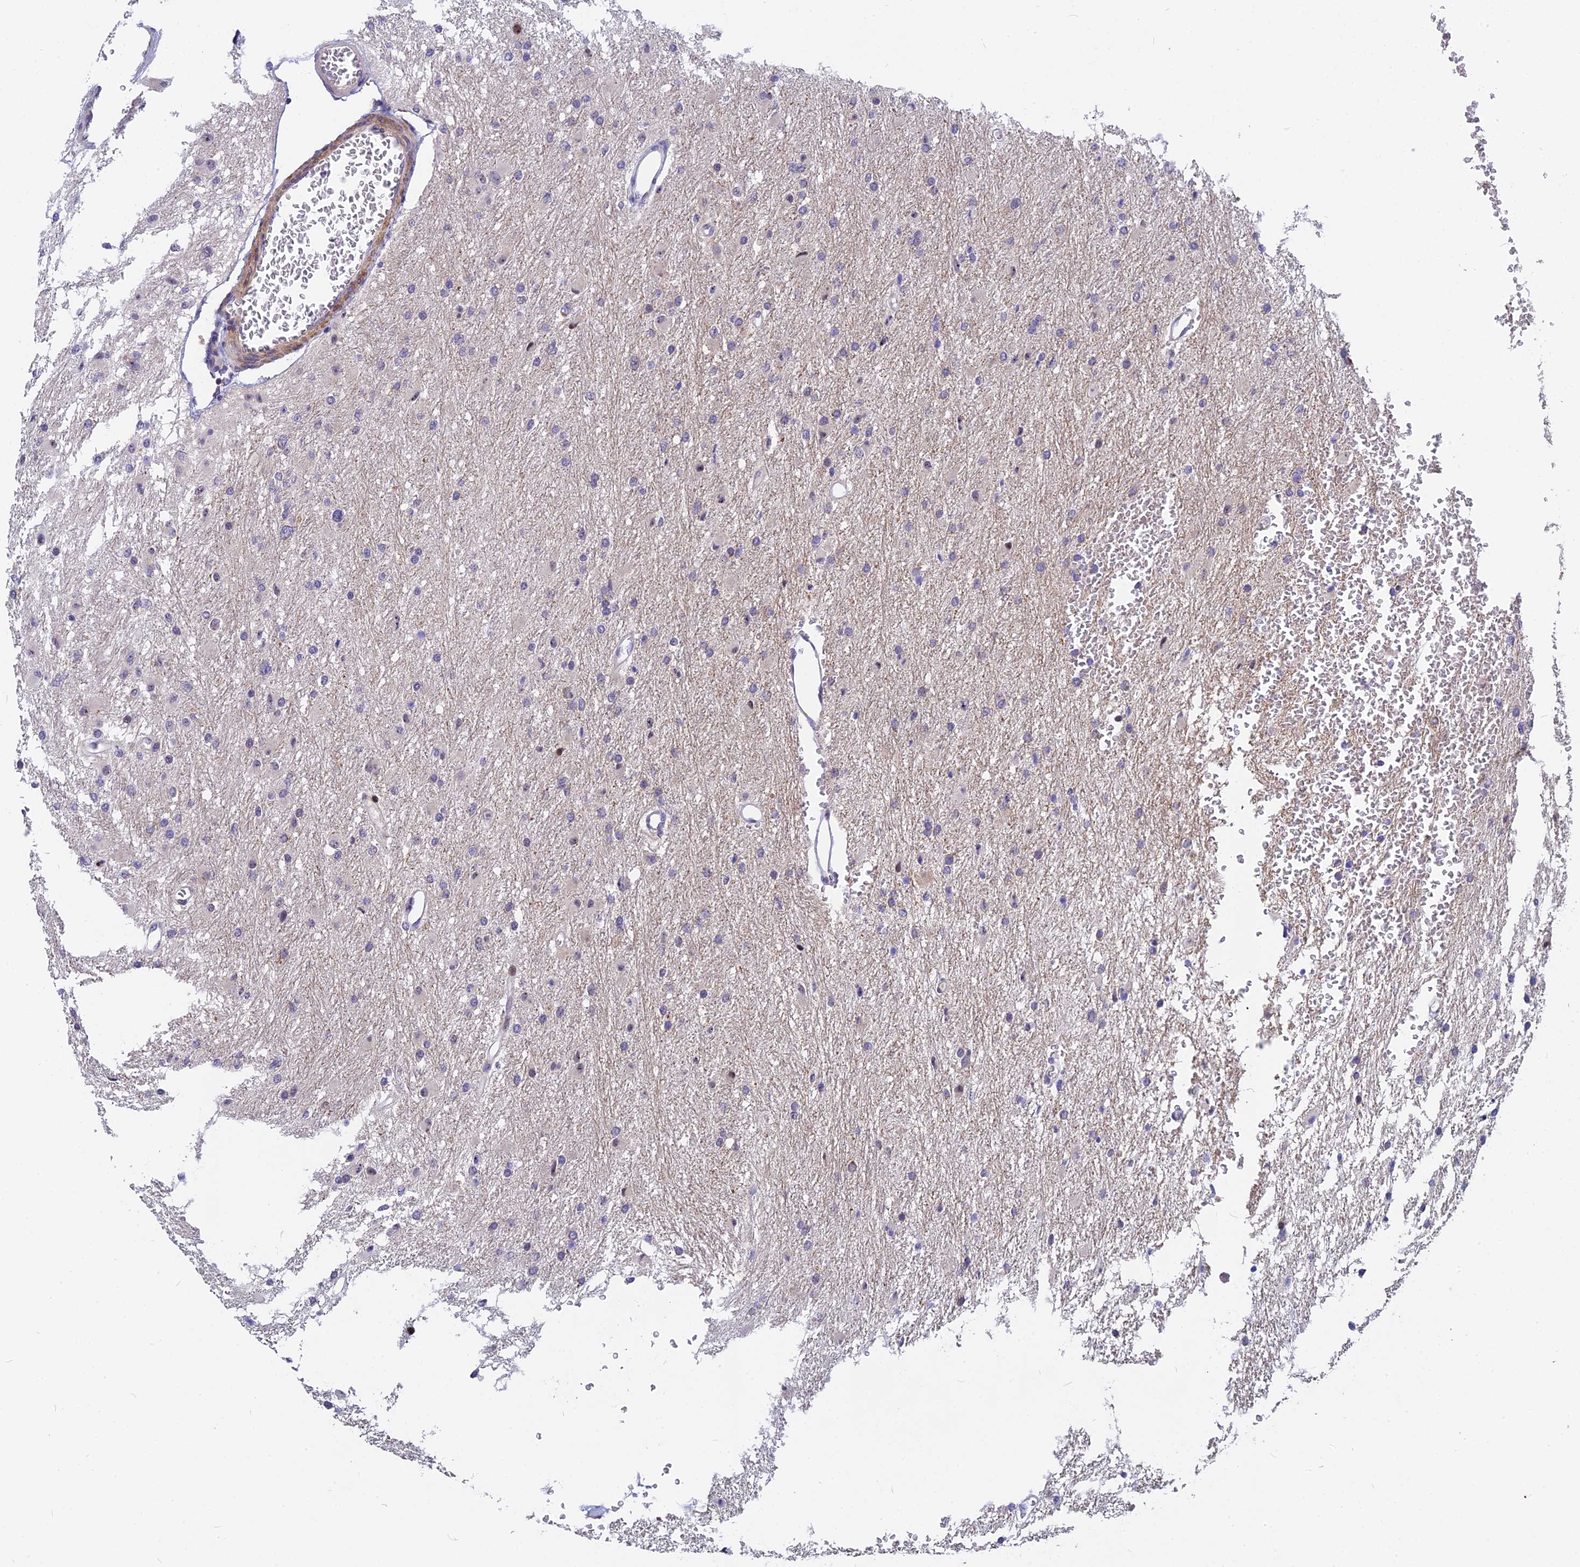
{"staining": {"intensity": "negative", "quantity": "none", "location": "none"}, "tissue": "glioma", "cell_type": "Tumor cells", "image_type": "cancer", "snomed": [{"axis": "morphology", "description": "Glioma, malignant, High grade"}, {"axis": "topography", "description": "Cerebral cortex"}], "caption": "Immunohistochemistry image of neoplastic tissue: glioma stained with DAB (3,3'-diaminobenzidine) reveals no significant protein staining in tumor cells. (Brightfield microscopy of DAB immunohistochemistry (IHC) at high magnification).", "gene": "ANKRD34B", "patient": {"sex": "female", "age": 36}}